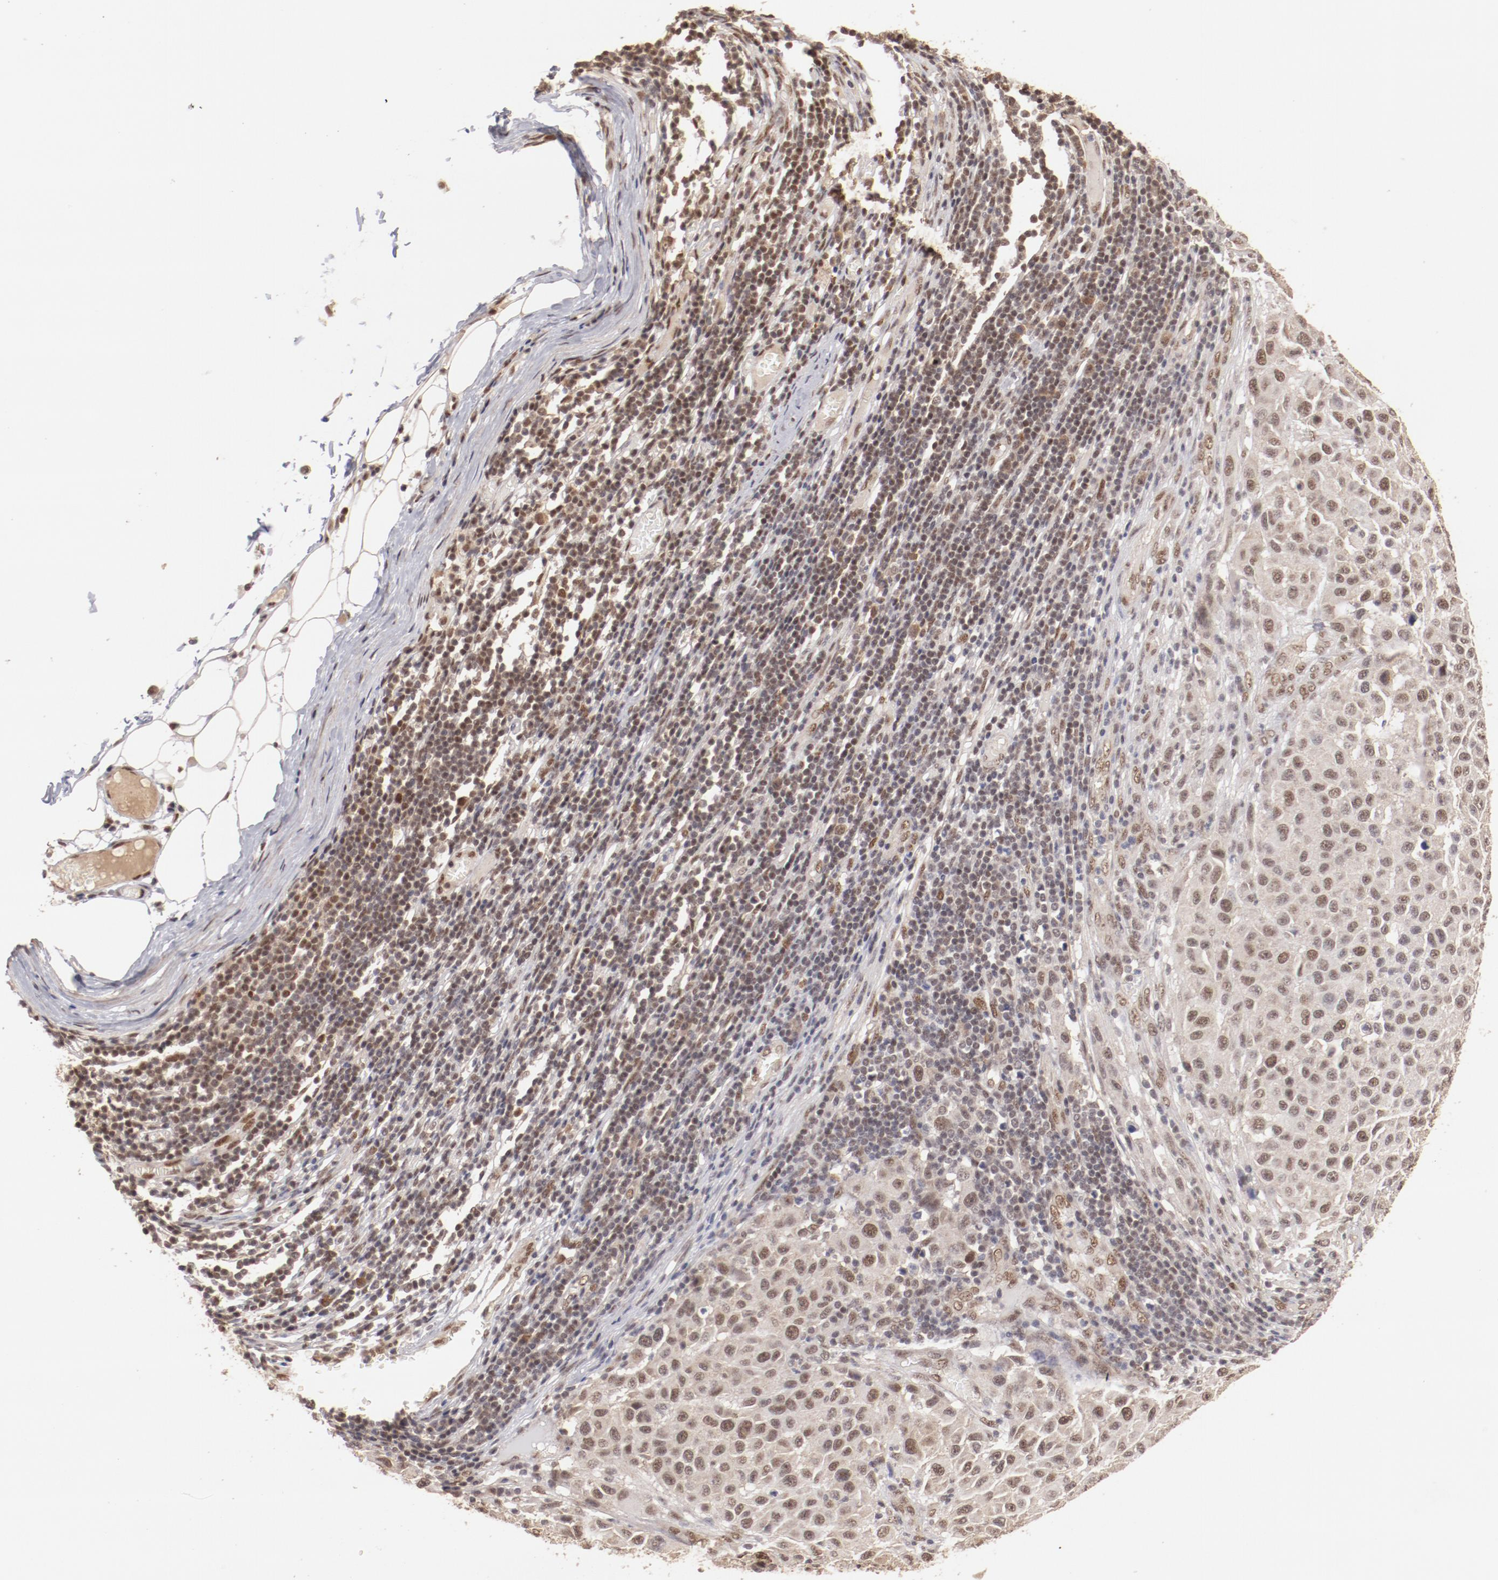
{"staining": {"intensity": "moderate", "quantity": ">75%", "location": "cytoplasmic/membranous,nuclear"}, "tissue": "melanoma", "cell_type": "Tumor cells", "image_type": "cancer", "snomed": [{"axis": "morphology", "description": "Malignant melanoma, Metastatic site"}, {"axis": "topography", "description": "Lymph node"}], "caption": "Immunohistochemistry (IHC) photomicrograph of neoplastic tissue: melanoma stained using immunohistochemistry shows medium levels of moderate protein expression localized specifically in the cytoplasmic/membranous and nuclear of tumor cells, appearing as a cytoplasmic/membranous and nuclear brown color.", "gene": "CLOCK", "patient": {"sex": "male", "age": 61}}